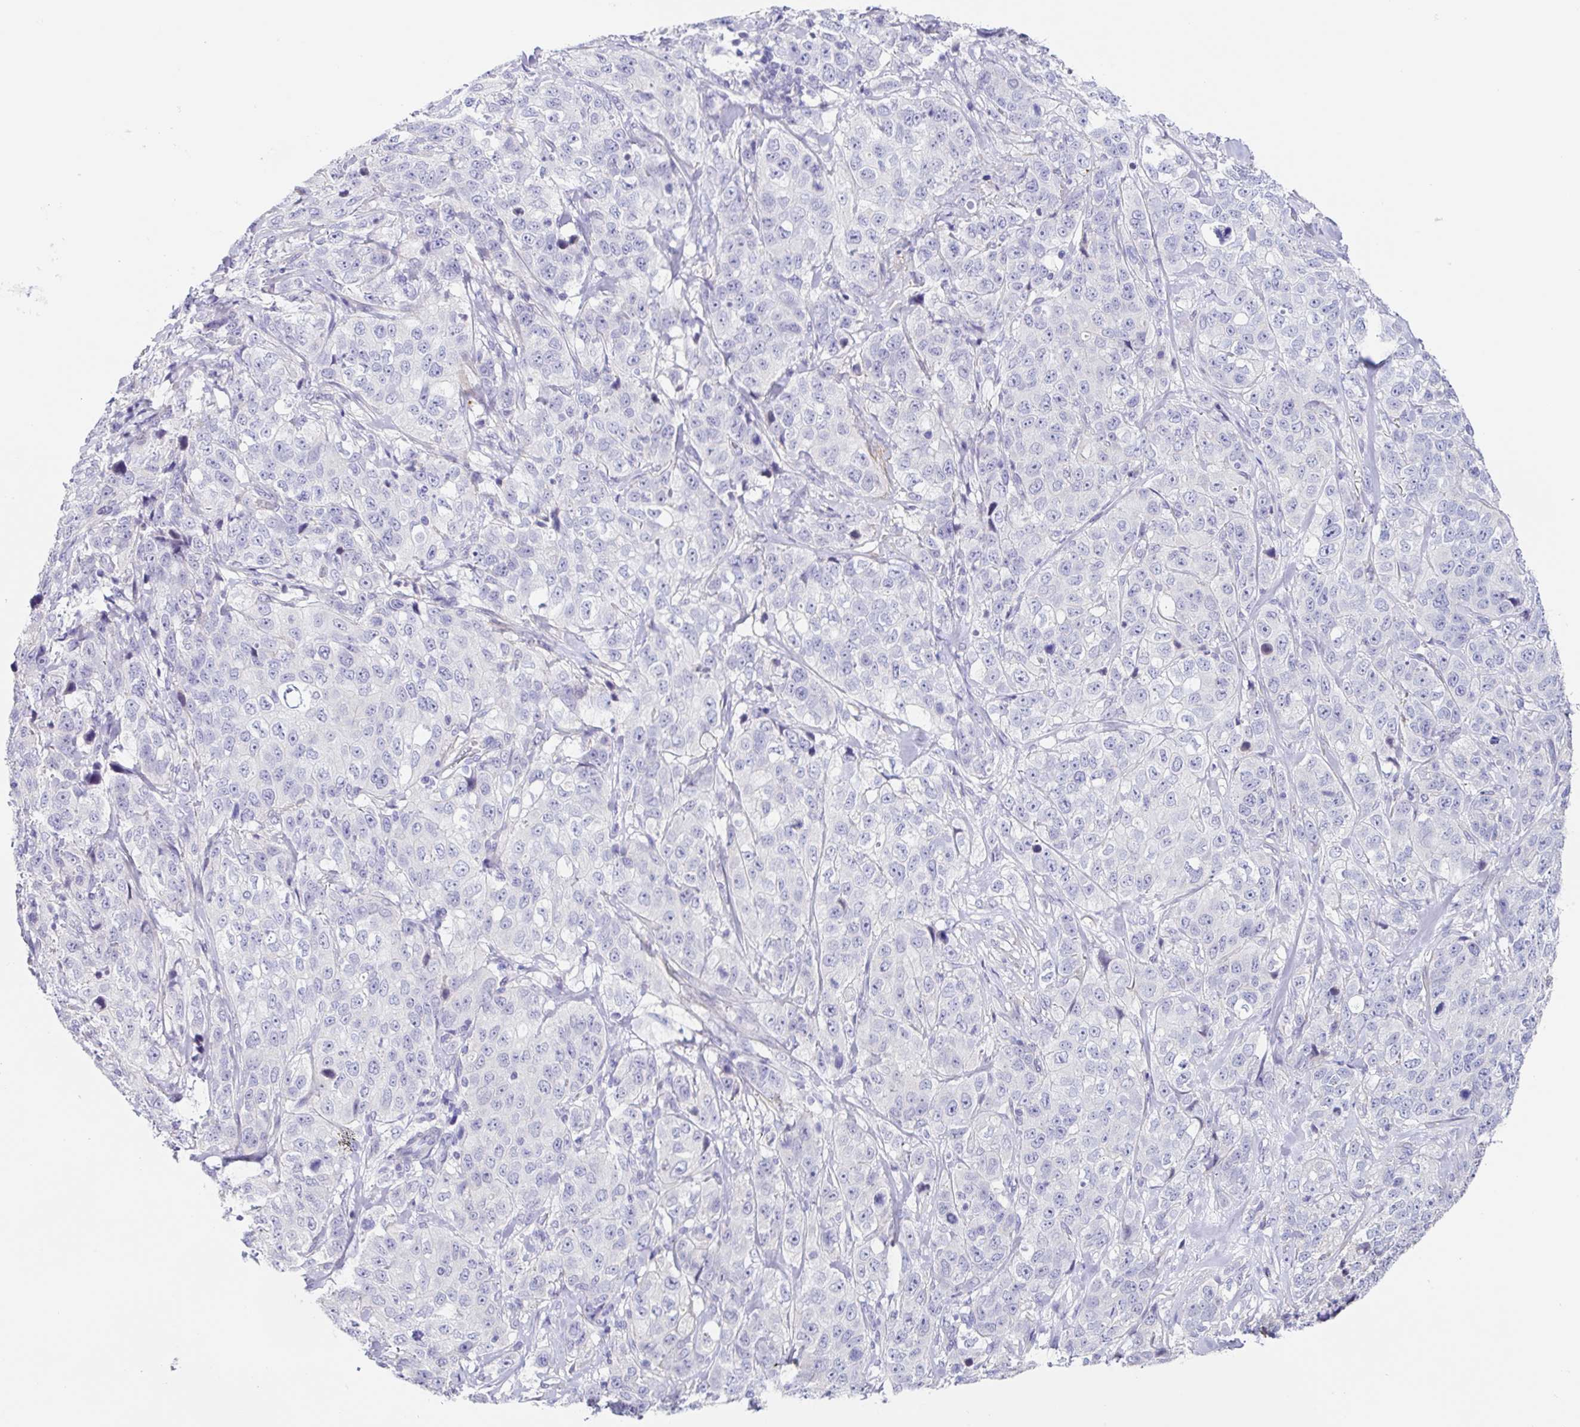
{"staining": {"intensity": "negative", "quantity": "none", "location": "none"}, "tissue": "stomach cancer", "cell_type": "Tumor cells", "image_type": "cancer", "snomed": [{"axis": "morphology", "description": "Adenocarcinoma, NOS"}, {"axis": "topography", "description": "Stomach"}], "caption": "Tumor cells show no significant expression in stomach adenocarcinoma.", "gene": "DCAF17", "patient": {"sex": "male", "age": 48}}